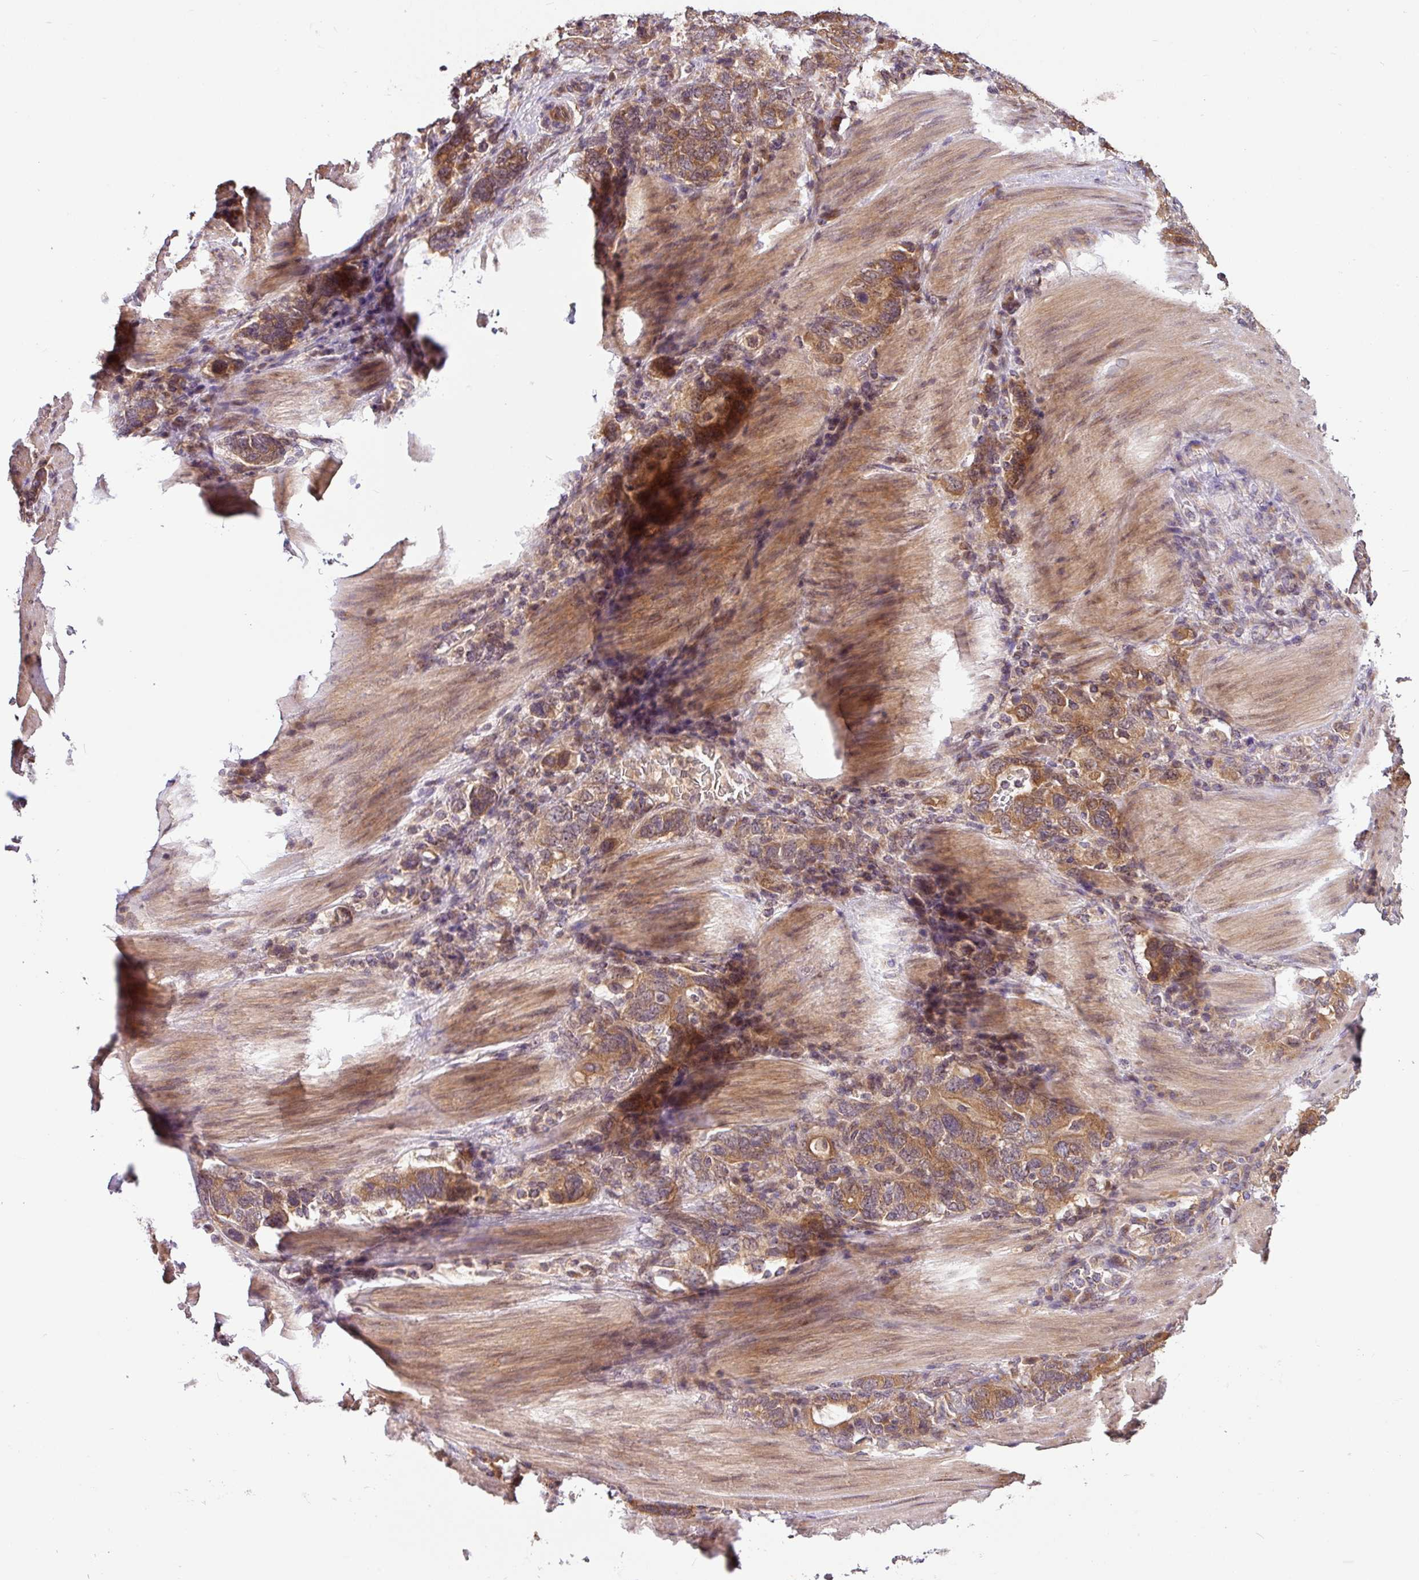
{"staining": {"intensity": "moderate", "quantity": ">75%", "location": "cytoplasmic/membranous"}, "tissue": "stomach cancer", "cell_type": "Tumor cells", "image_type": "cancer", "snomed": [{"axis": "morphology", "description": "Adenocarcinoma, NOS"}, {"axis": "topography", "description": "Stomach, upper"}, {"axis": "topography", "description": "Stomach"}], "caption": "Protein staining by IHC displays moderate cytoplasmic/membranous expression in approximately >75% of tumor cells in adenocarcinoma (stomach). (Brightfield microscopy of DAB IHC at high magnification).", "gene": "SHB", "patient": {"sex": "male", "age": 62}}